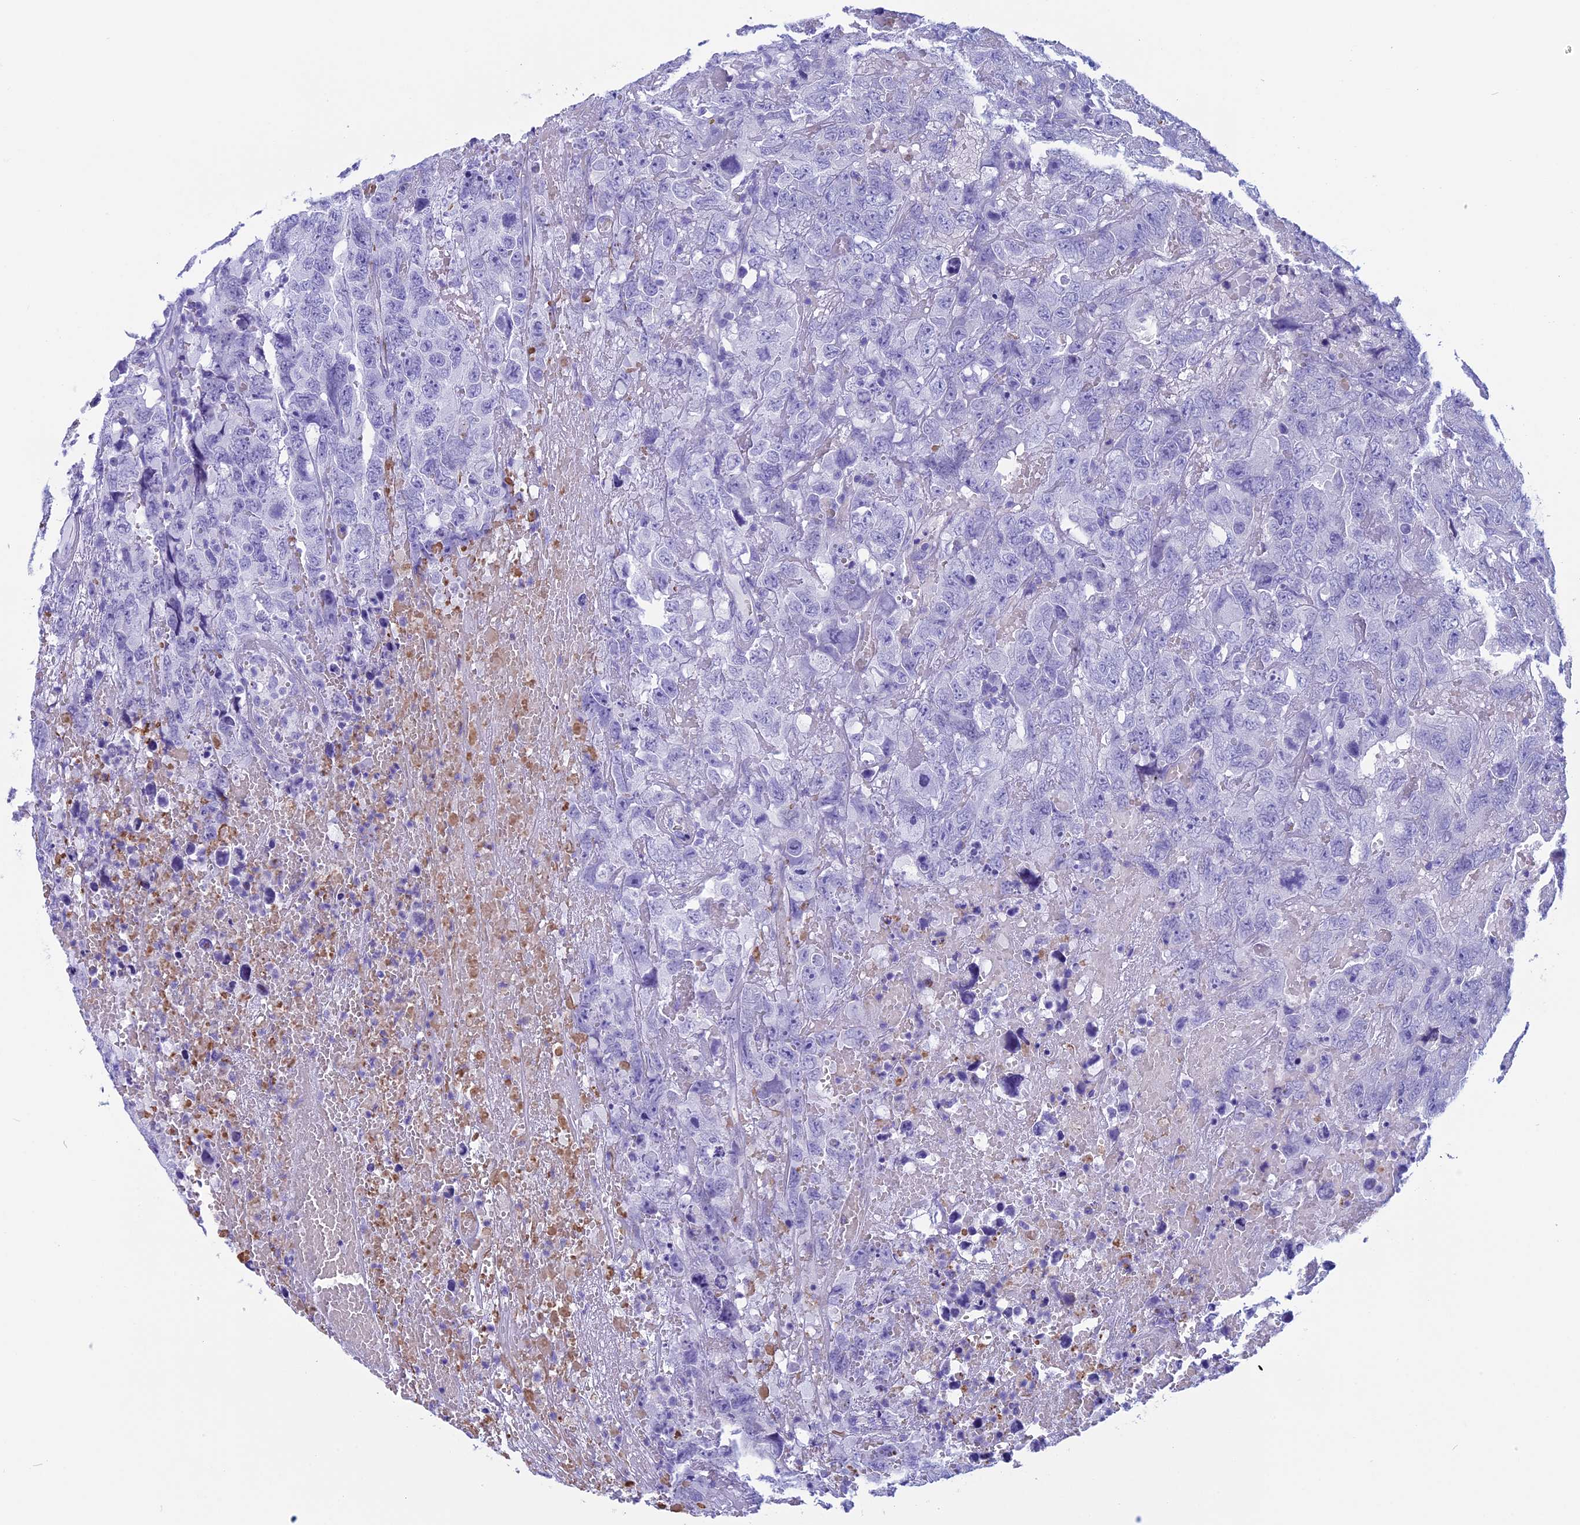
{"staining": {"intensity": "negative", "quantity": "none", "location": "none"}, "tissue": "testis cancer", "cell_type": "Tumor cells", "image_type": "cancer", "snomed": [{"axis": "morphology", "description": "Carcinoma, Embryonal, NOS"}, {"axis": "topography", "description": "Testis"}], "caption": "This image is of testis cancer (embryonal carcinoma) stained with immunohistochemistry (IHC) to label a protein in brown with the nuclei are counter-stained blue. There is no positivity in tumor cells. (Brightfield microscopy of DAB (3,3'-diaminobenzidine) immunohistochemistry (IHC) at high magnification).", "gene": "FAM169A", "patient": {"sex": "male", "age": 45}}